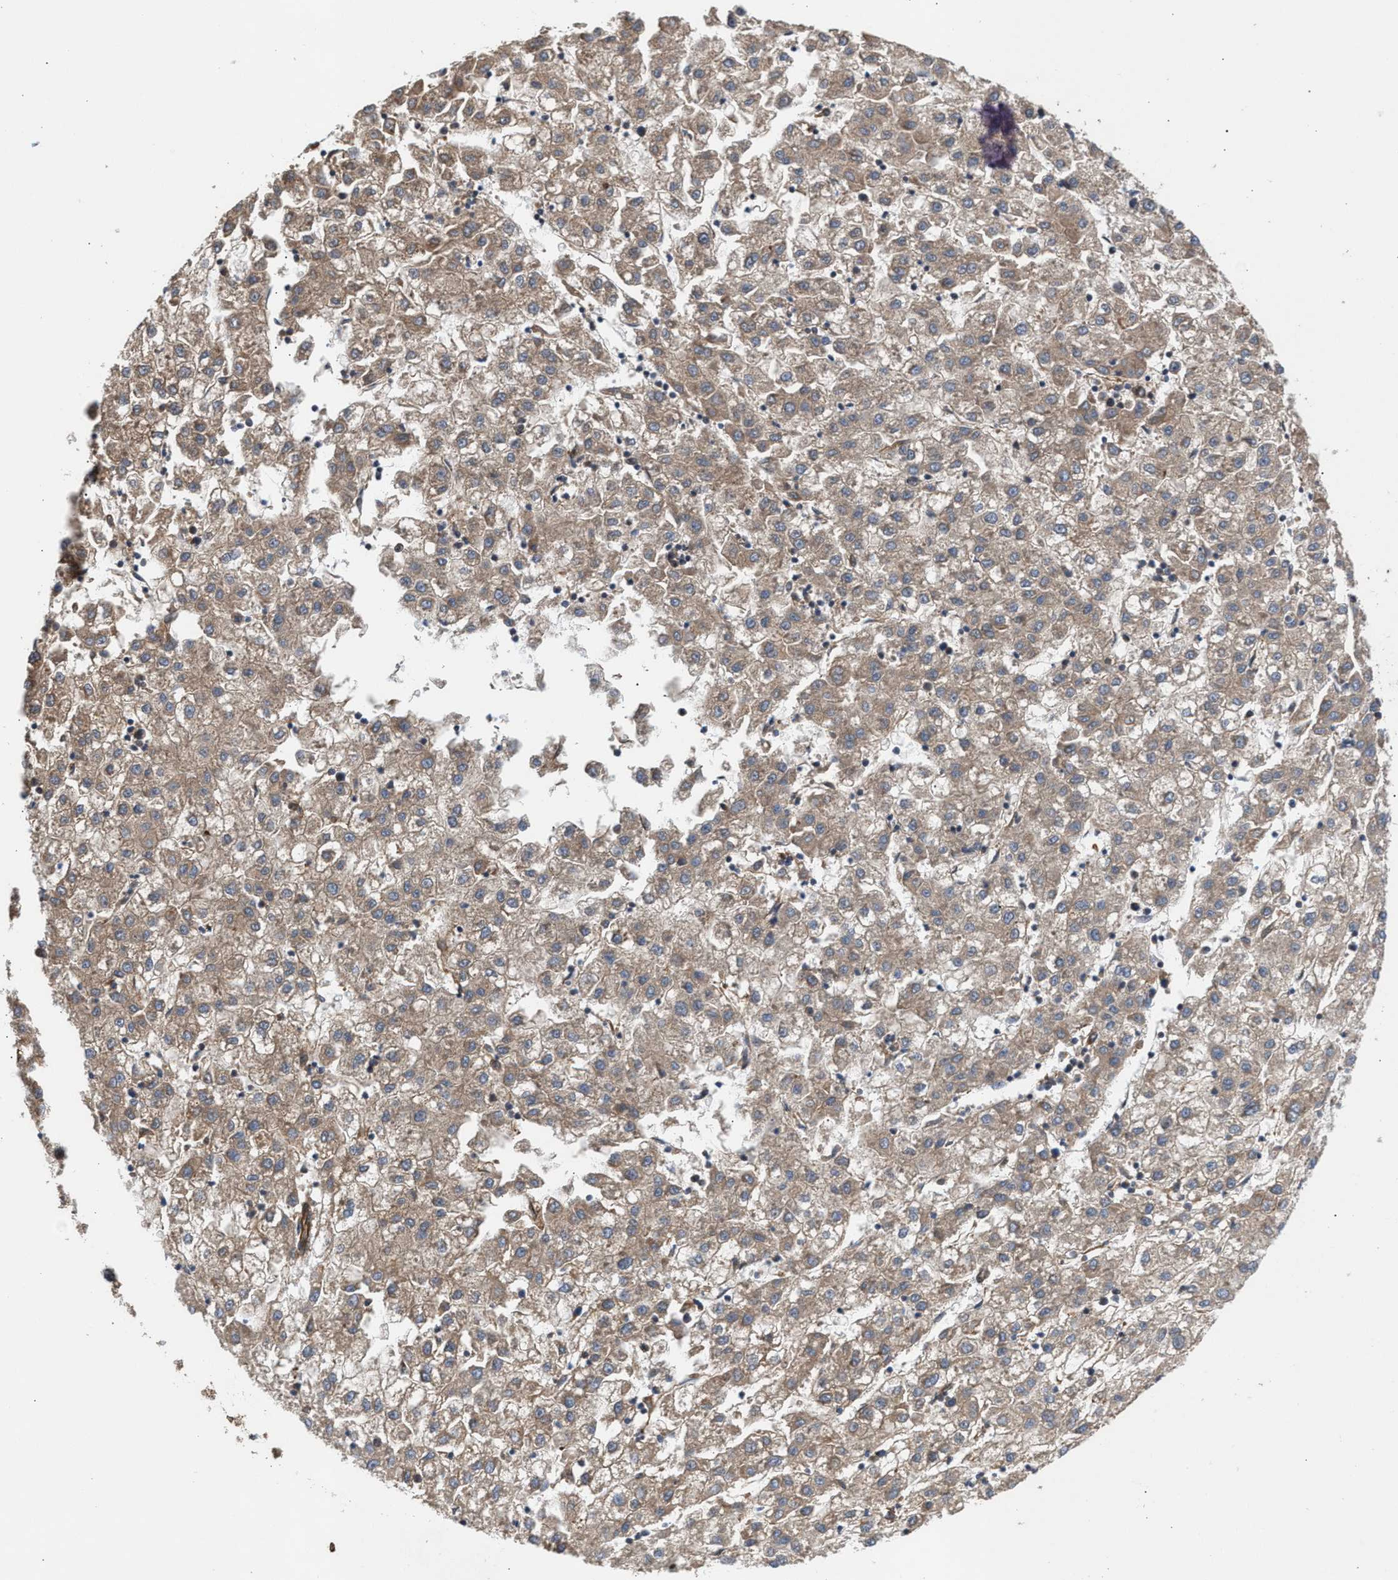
{"staining": {"intensity": "weak", "quantity": ">75%", "location": "cytoplasmic/membranous"}, "tissue": "liver cancer", "cell_type": "Tumor cells", "image_type": "cancer", "snomed": [{"axis": "morphology", "description": "Carcinoma, Hepatocellular, NOS"}, {"axis": "topography", "description": "Liver"}], "caption": "DAB immunohistochemical staining of hepatocellular carcinoma (liver) demonstrates weak cytoplasmic/membranous protein positivity in about >75% of tumor cells. The protein is stained brown, and the nuclei are stained in blue (DAB (3,3'-diaminobenzidine) IHC with brightfield microscopy, high magnification).", "gene": "EPS15L1", "patient": {"sex": "male", "age": 72}}